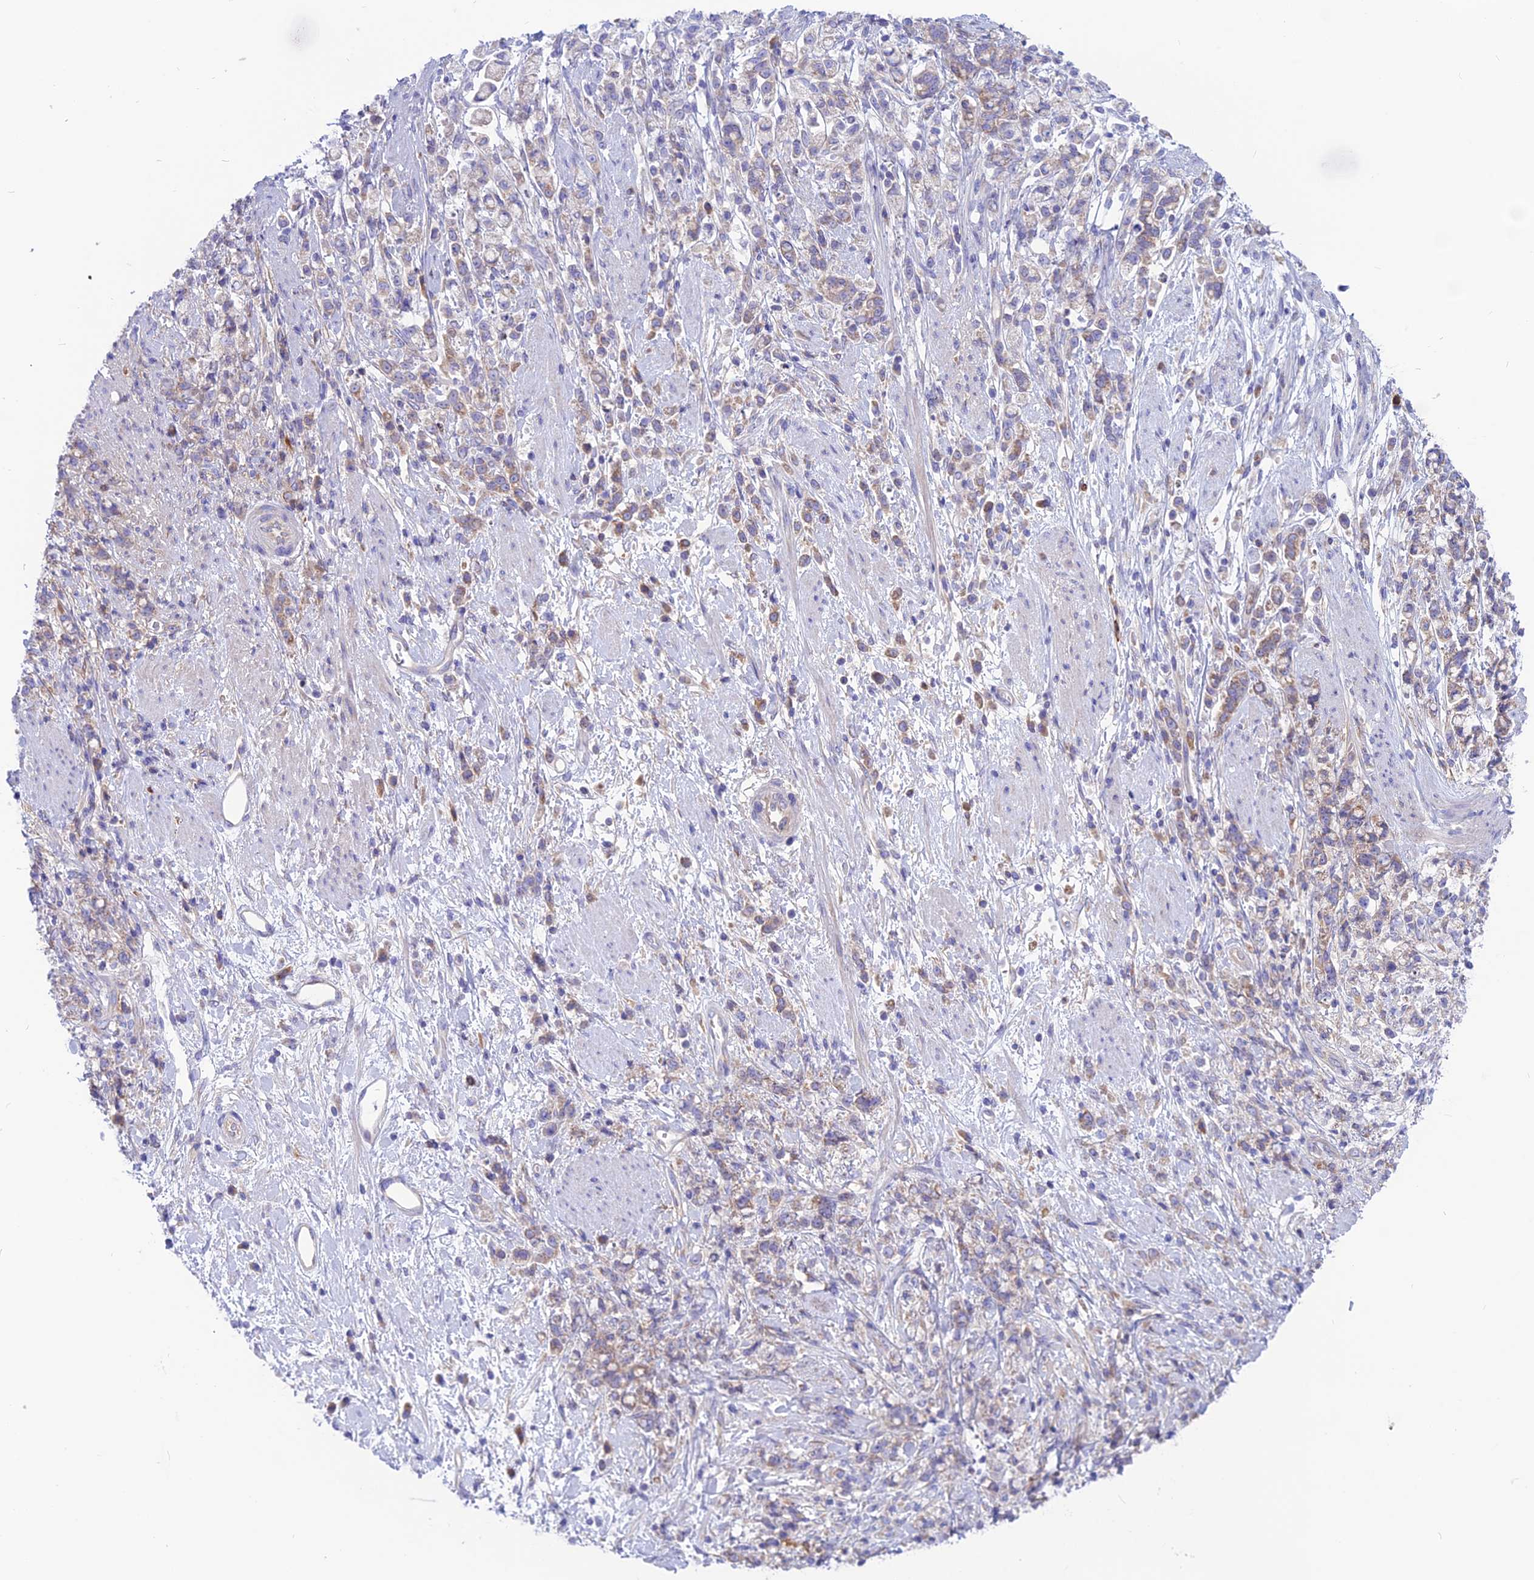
{"staining": {"intensity": "weak", "quantity": "<25%", "location": "cytoplasmic/membranous"}, "tissue": "stomach cancer", "cell_type": "Tumor cells", "image_type": "cancer", "snomed": [{"axis": "morphology", "description": "Adenocarcinoma, NOS"}, {"axis": "topography", "description": "Stomach"}], "caption": "Immunohistochemistry (IHC) of human adenocarcinoma (stomach) reveals no staining in tumor cells.", "gene": "LZTFL1", "patient": {"sex": "female", "age": 60}}